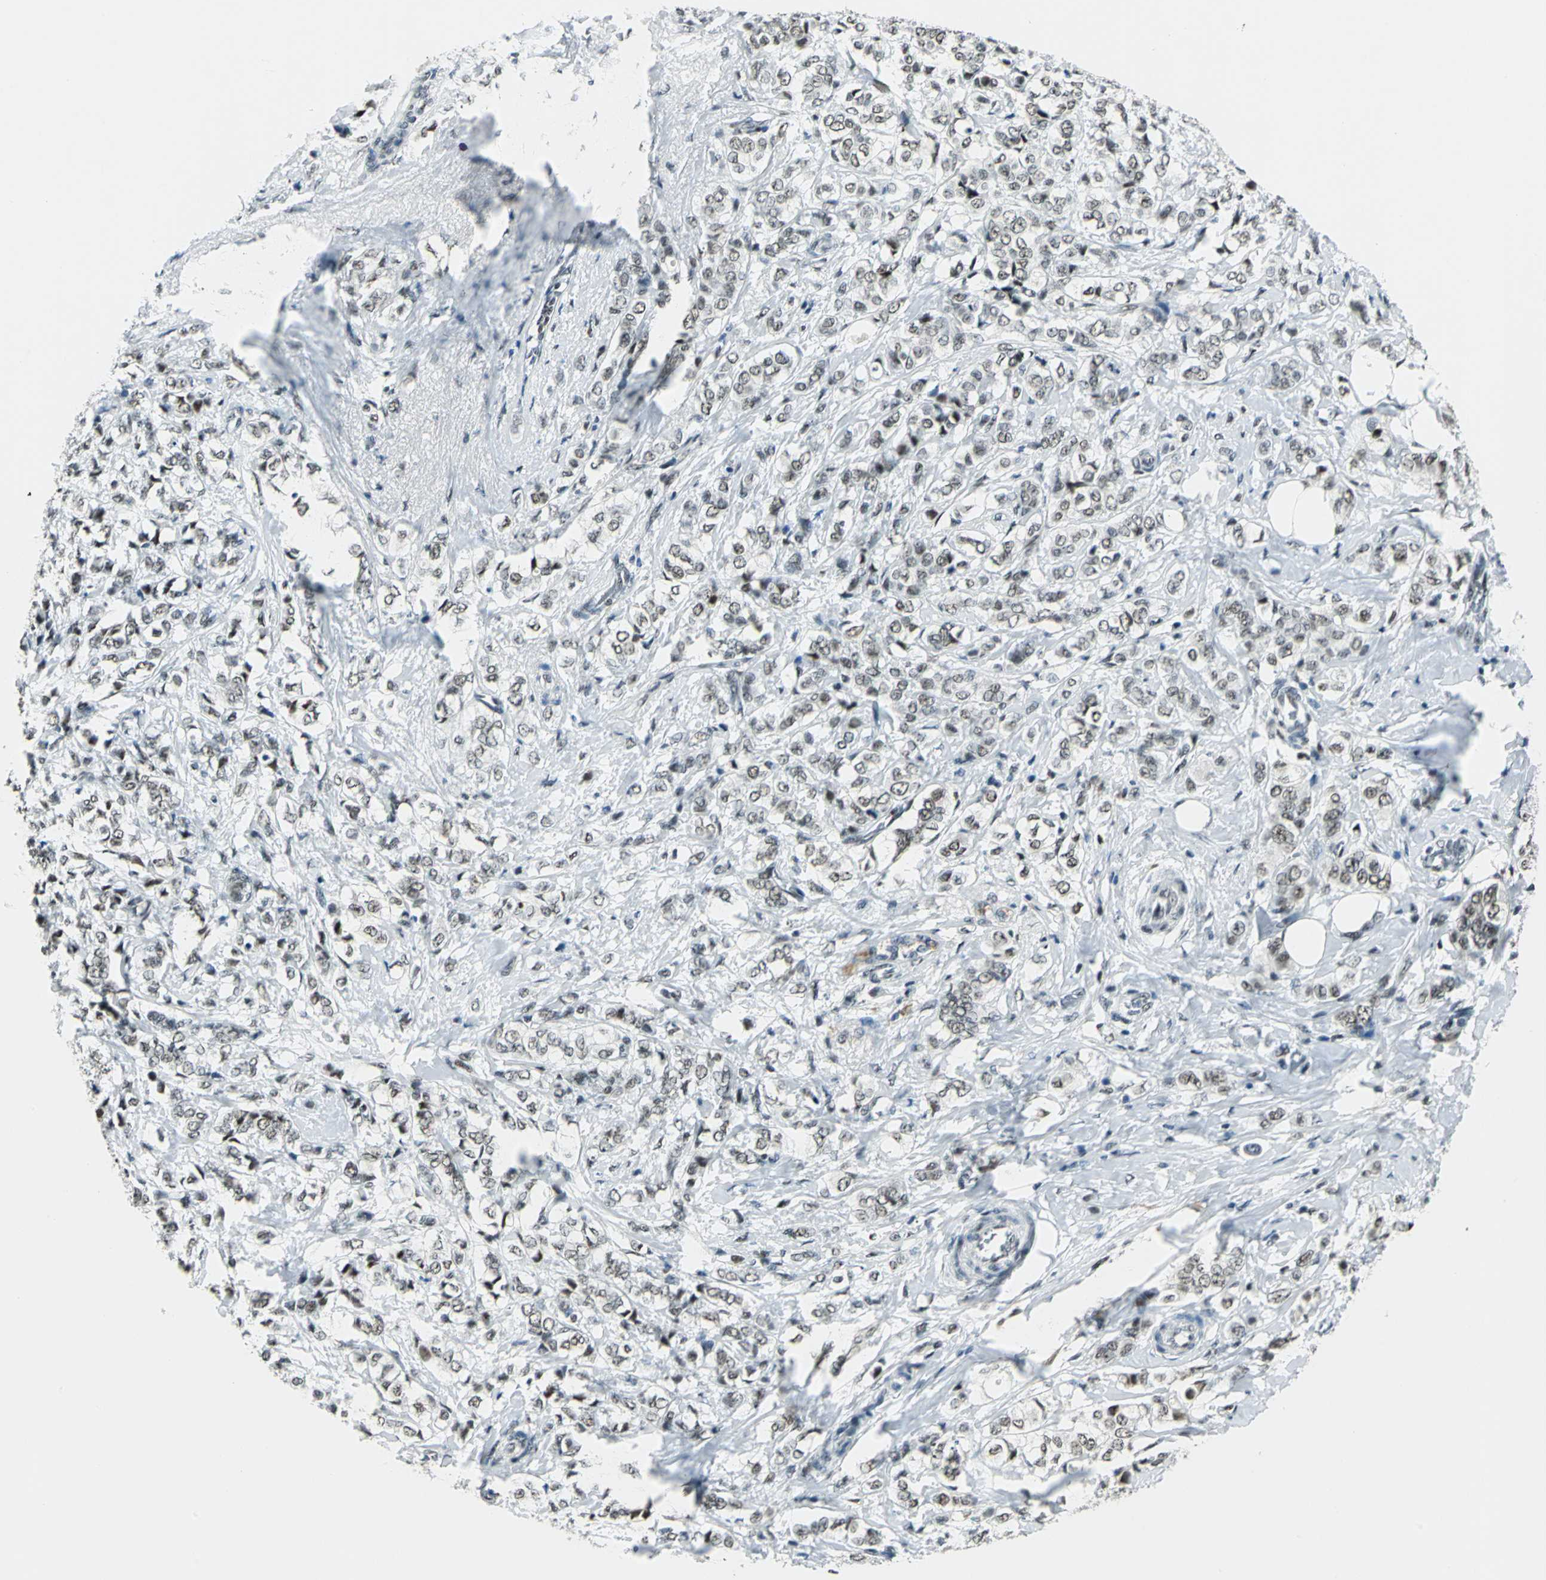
{"staining": {"intensity": "moderate", "quantity": ">75%", "location": "nuclear"}, "tissue": "breast cancer", "cell_type": "Tumor cells", "image_type": "cancer", "snomed": [{"axis": "morphology", "description": "Lobular carcinoma"}, {"axis": "topography", "description": "Breast"}], "caption": "A photomicrograph of human breast lobular carcinoma stained for a protein shows moderate nuclear brown staining in tumor cells.", "gene": "KAT6B", "patient": {"sex": "female", "age": 60}}